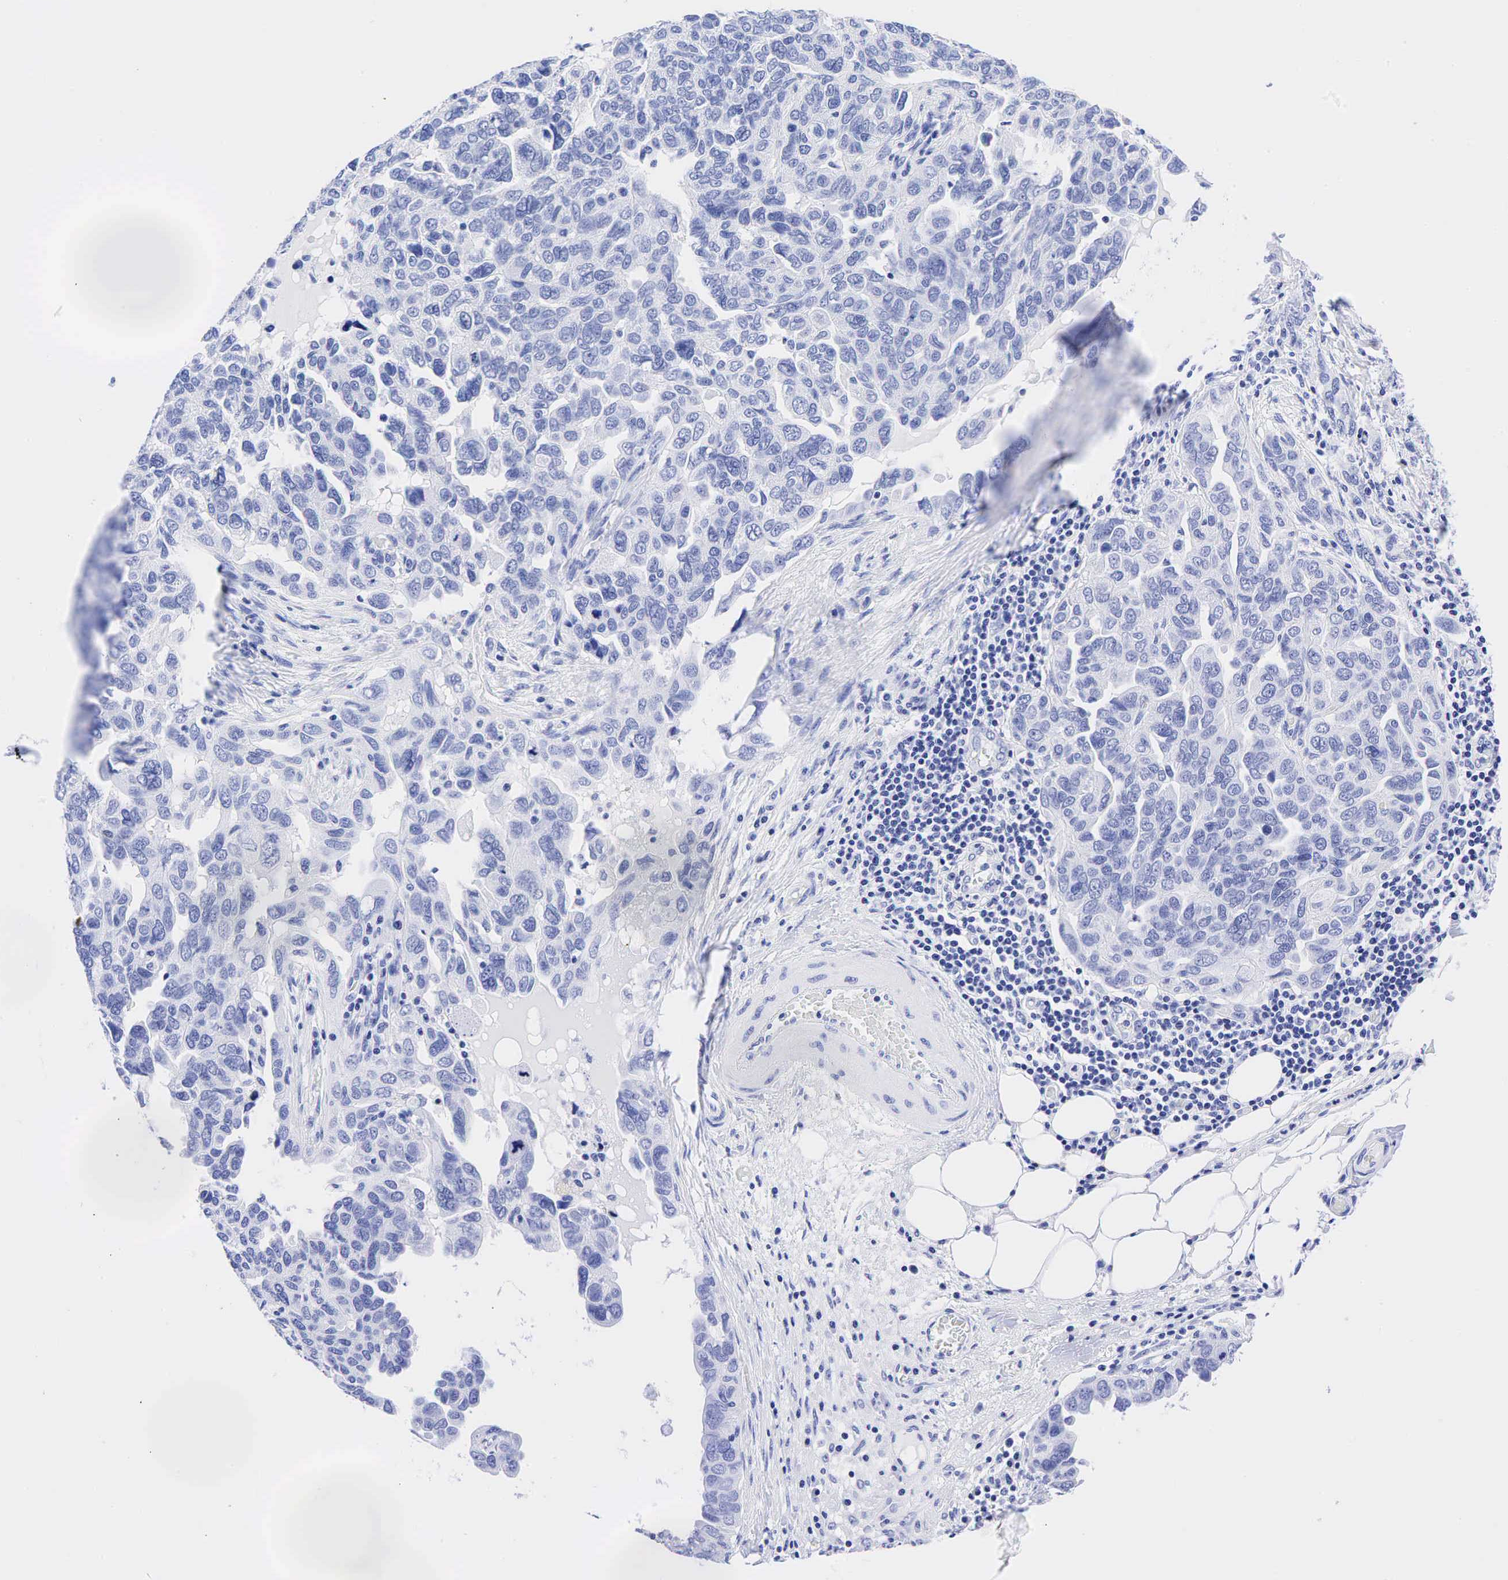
{"staining": {"intensity": "negative", "quantity": "none", "location": "none"}, "tissue": "ovarian cancer", "cell_type": "Tumor cells", "image_type": "cancer", "snomed": [{"axis": "morphology", "description": "Cystadenocarcinoma, serous, NOS"}, {"axis": "topography", "description": "Ovary"}], "caption": "Micrograph shows no significant protein expression in tumor cells of ovarian cancer (serous cystadenocarcinoma).", "gene": "CHGA", "patient": {"sex": "female", "age": 64}}